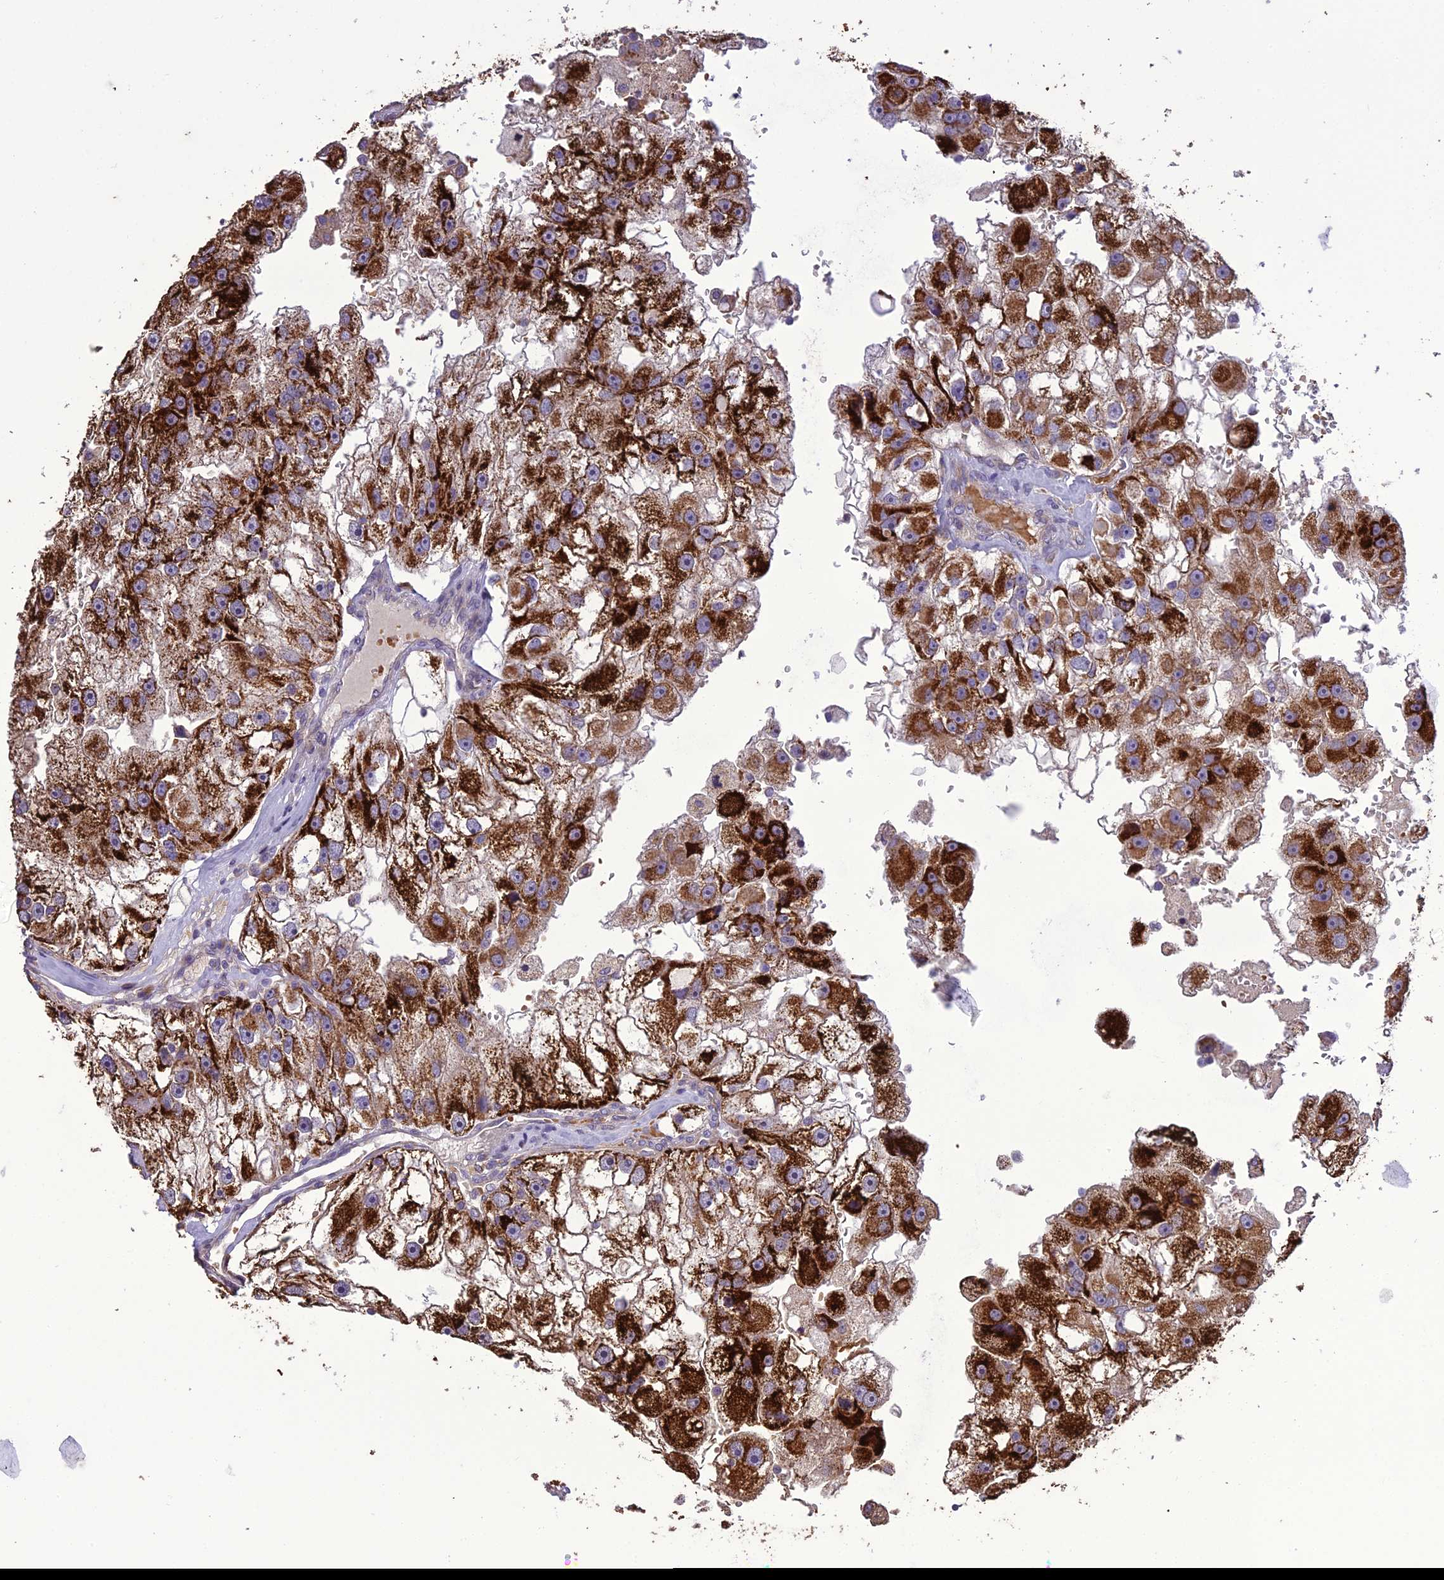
{"staining": {"intensity": "strong", "quantity": ">75%", "location": "cytoplasmic/membranous"}, "tissue": "renal cancer", "cell_type": "Tumor cells", "image_type": "cancer", "snomed": [{"axis": "morphology", "description": "Adenocarcinoma, NOS"}, {"axis": "topography", "description": "Kidney"}], "caption": "High-magnification brightfield microscopy of renal adenocarcinoma stained with DAB (brown) and counterstained with hematoxylin (blue). tumor cells exhibit strong cytoplasmic/membranous expression is appreciated in about>75% of cells.", "gene": "TBC1D24", "patient": {"sex": "male", "age": 63}}